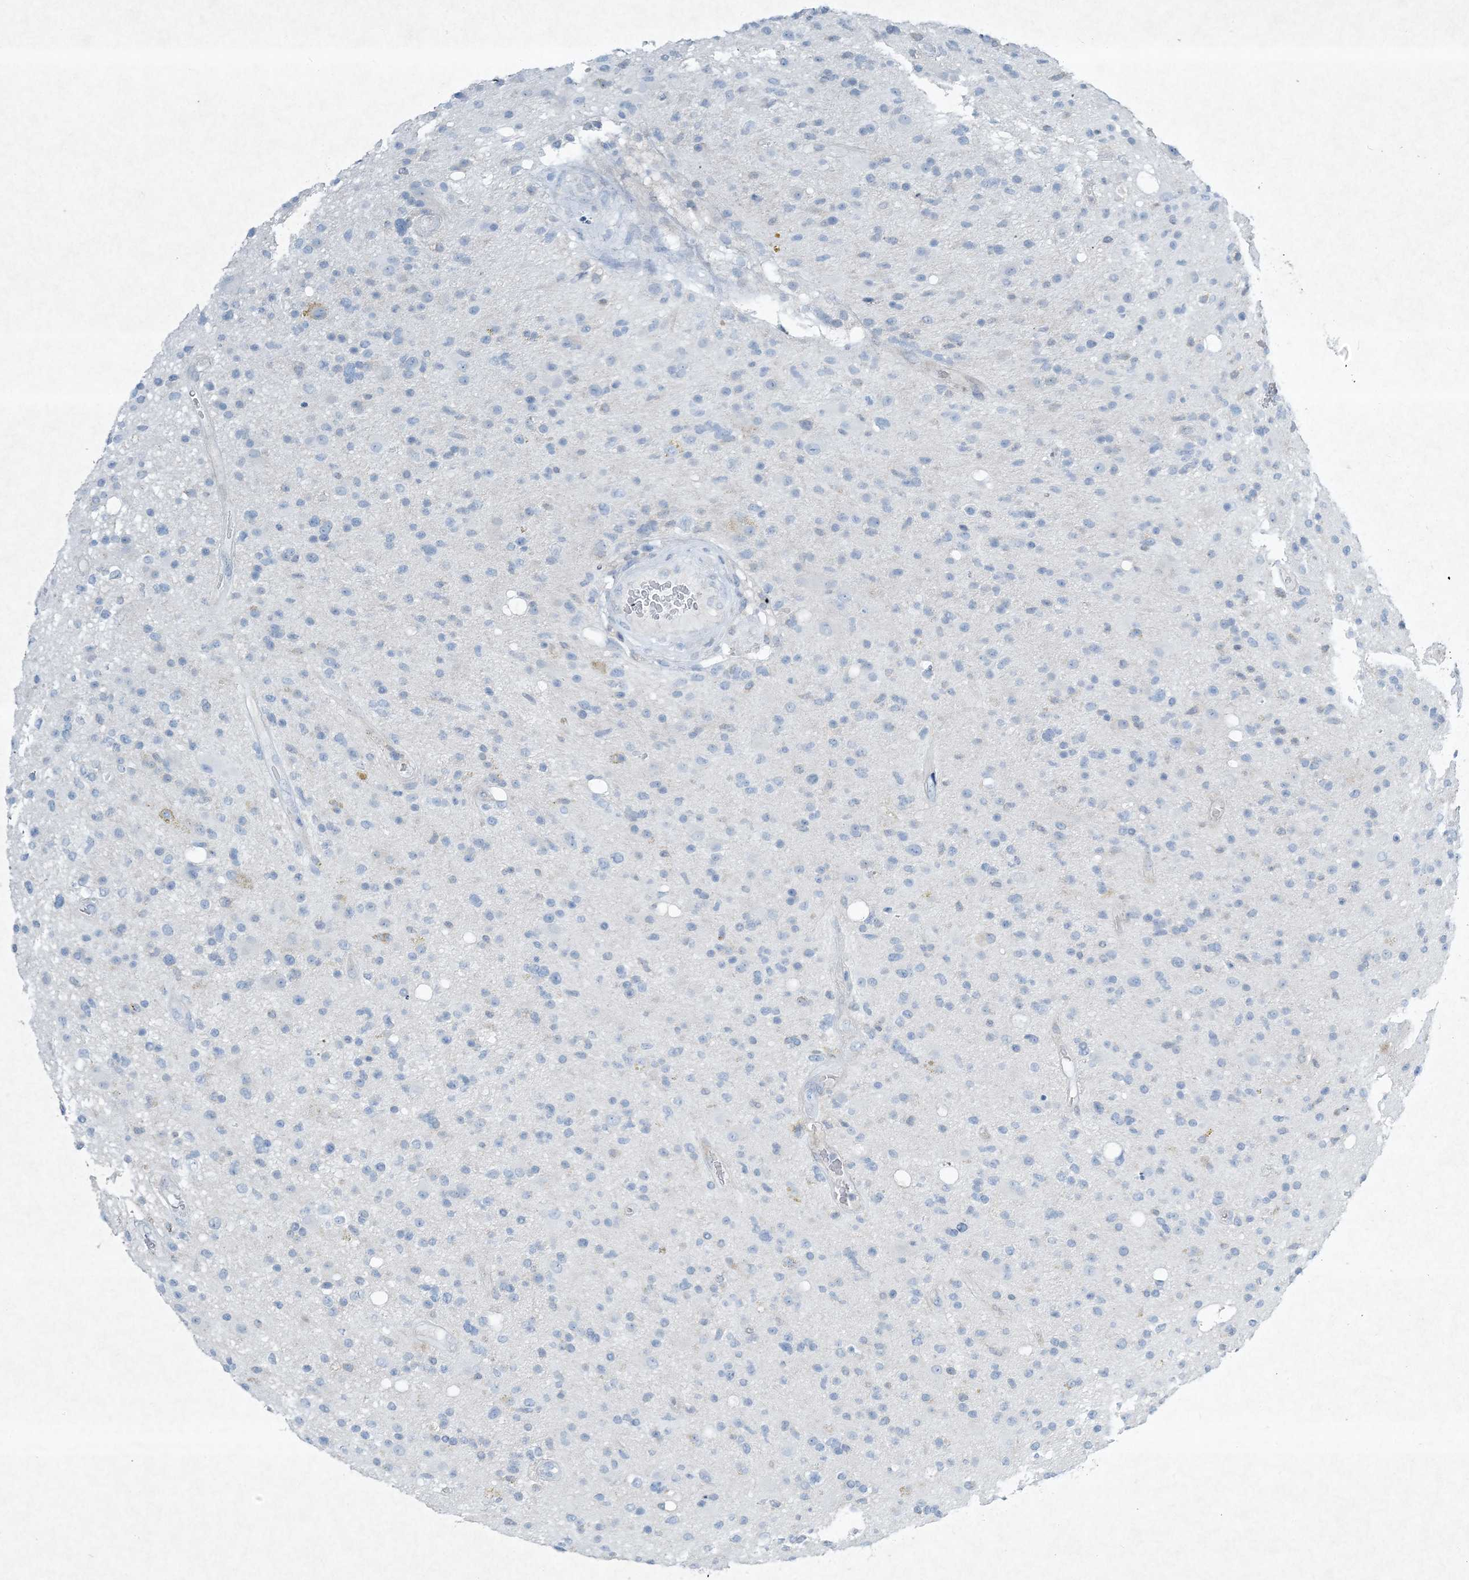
{"staining": {"intensity": "negative", "quantity": "none", "location": "none"}, "tissue": "glioma", "cell_type": "Tumor cells", "image_type": "cancer", "snomed": [{"axis": "morphology", "description": "Glioma, malignant, High grade"}, {"axis": "topography", "description": "Brain"}], "caption": "Protein analysis of glioma demonstrates no significant positivity in tumor cells. (DAB IHC with hematoxylin counter stain).", "gene": "PGM5", "patient": {"sex": "male", "age": 33}}